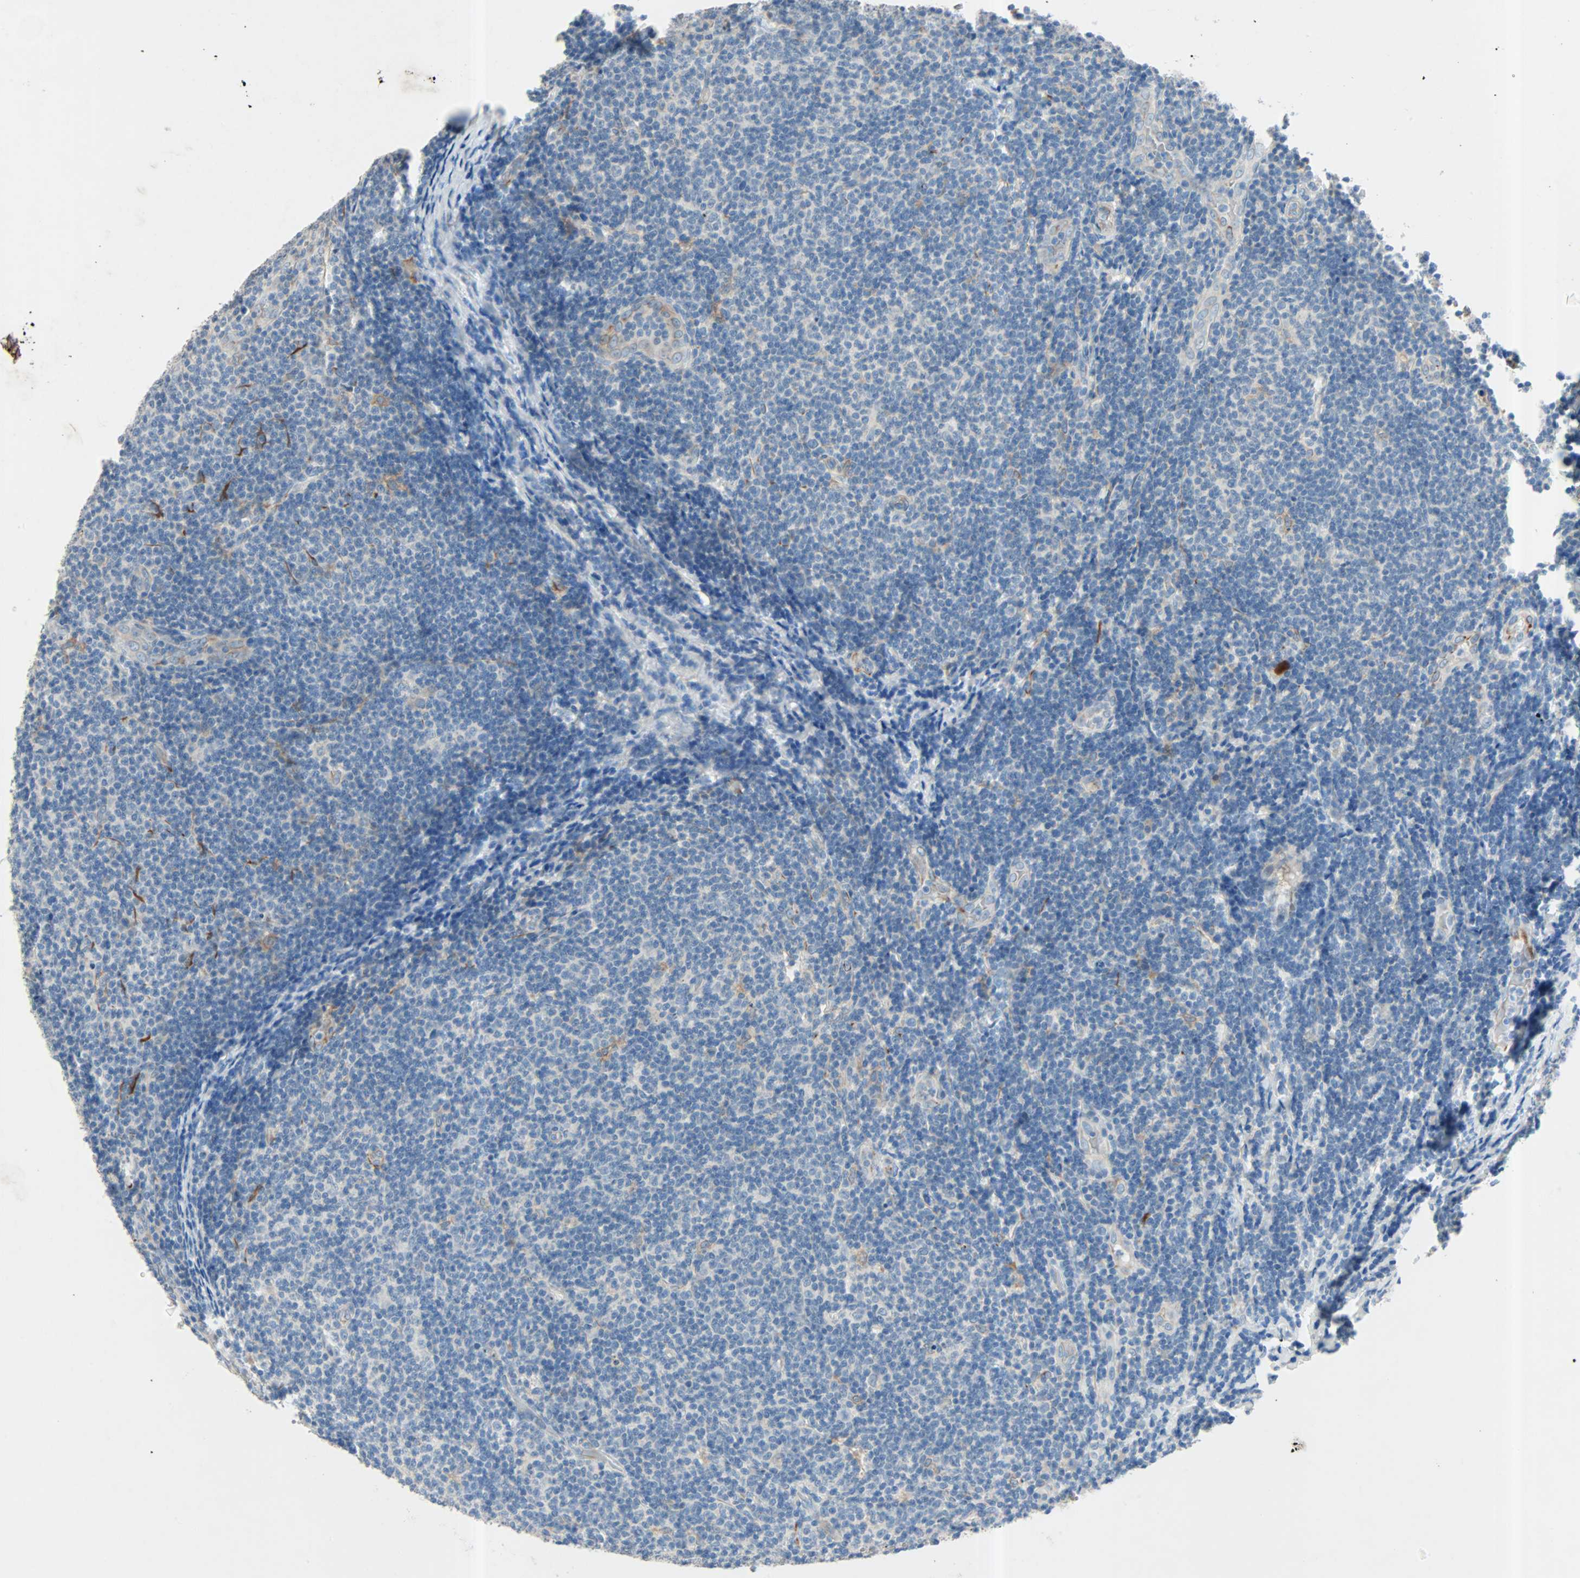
{"staining": {"intensity": "negative", "quantity": "none", "location": "none"}, "tissue": "lymphoma", "cell_type": "Tumor cells", "image_type": "cancer", "snomed": [{"axis": "morphology", "description": "Malignant lymphoma, non-Hodgkin's type, Low grade"}, {"axis": "topography", "description": "Lymph node"}], "caption": "Tumor cells show no significant staining in lymphoma.", "gene": "PCDHB2", "patient": {"sex": "male", "age": 83}}